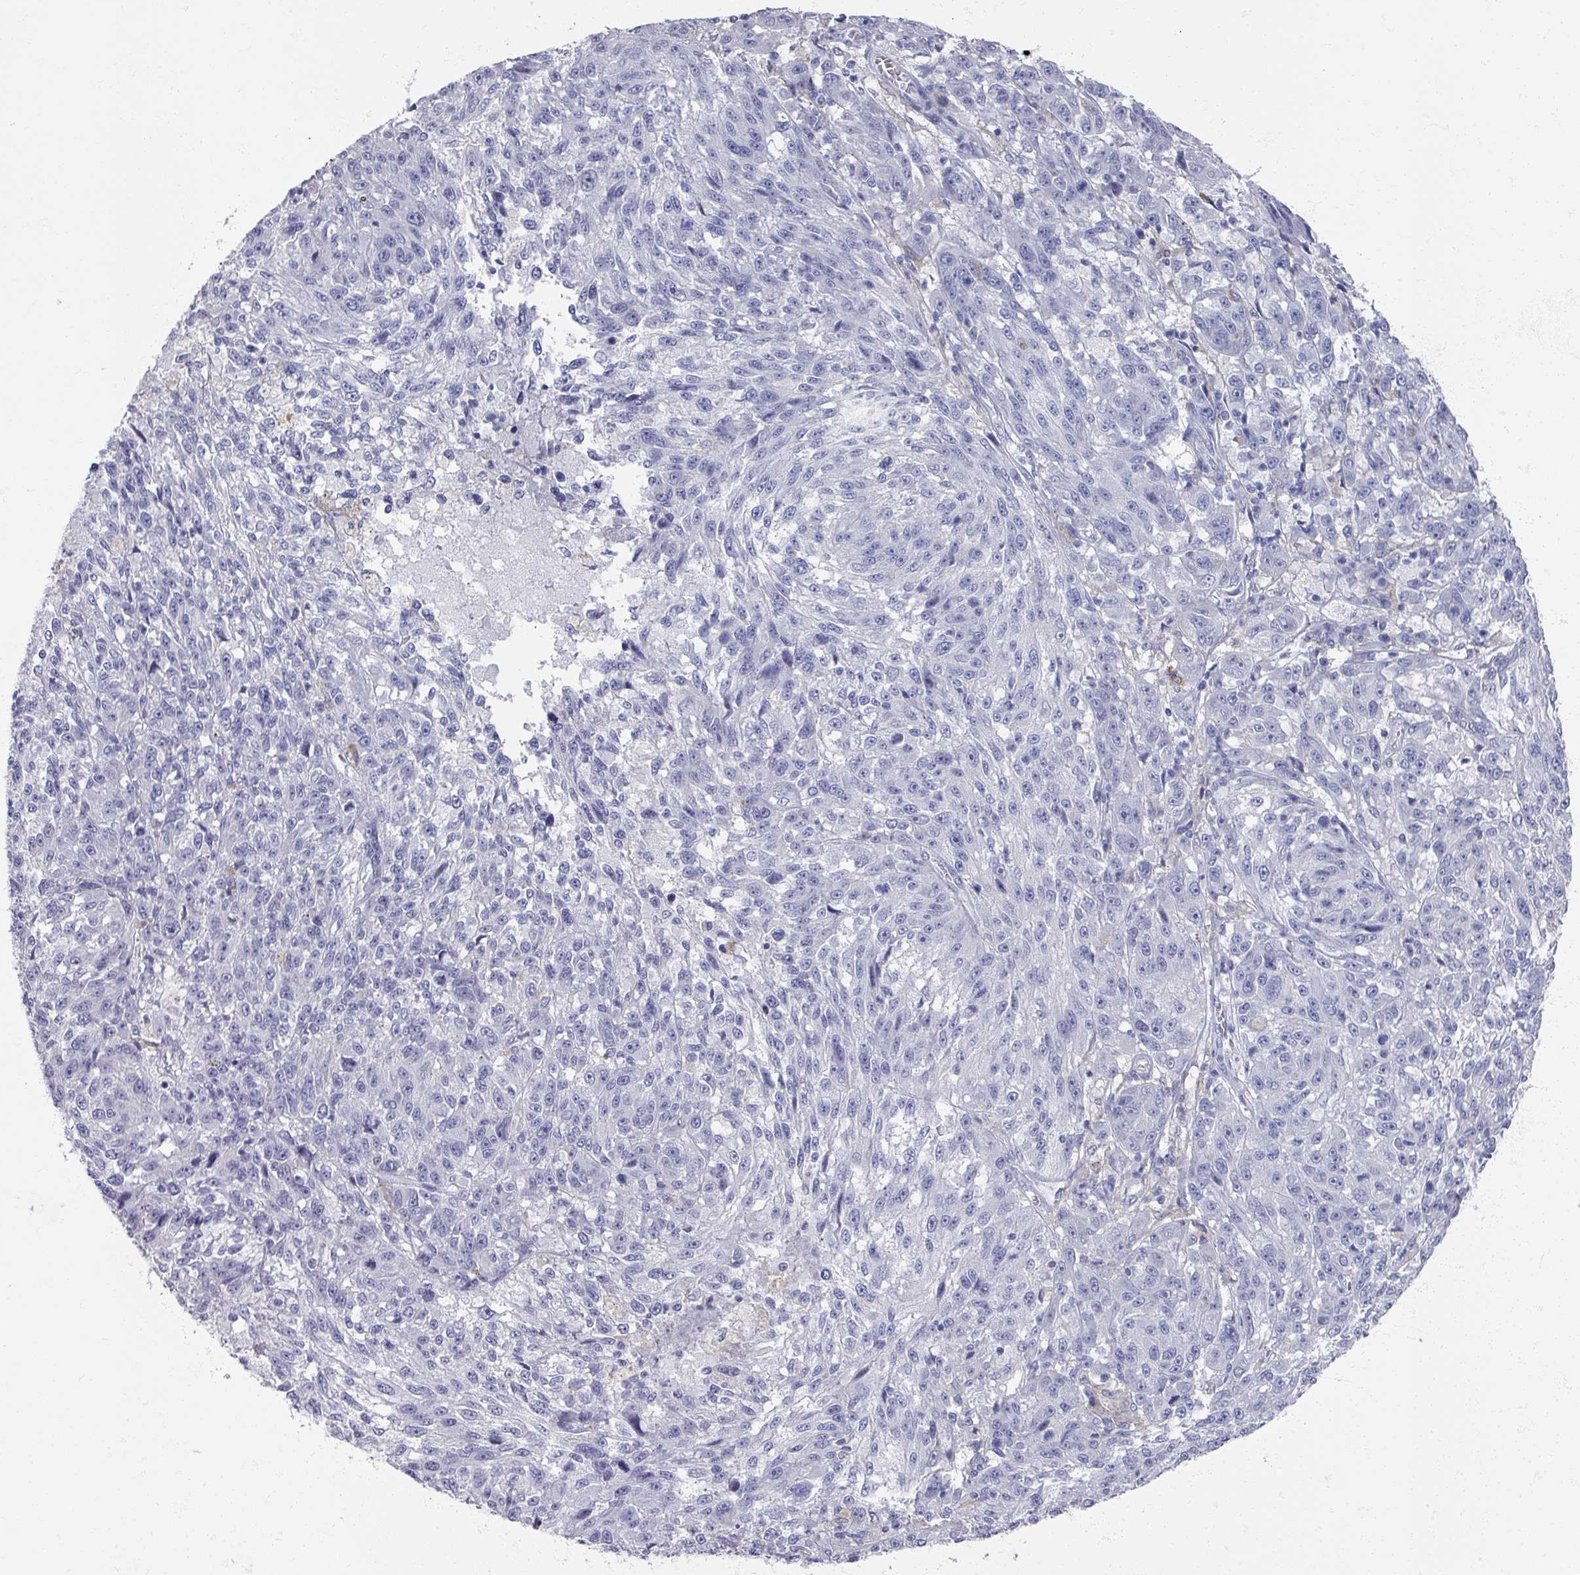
{"staining": {"intensity": "negative", "quantity": "none", "location": "none"}, "tissue": "melanoma", "cell_type": "Tumor cells", "image_type": "cancer", "snomed": [{"axis": "morphology", "description": "Malignant melanoma, NOS"}, {"axis": "topography", "description": "Skin"}], "caption": "Immunohistochemistry image of neoplastic tissue: malignant melanoma stained with DAB (3,3'-diaminobenzidine) demonstrates no significant protein staining in tumor cells.", "gene": "OMG", "patient": {"sex": "male", "age": 53}}